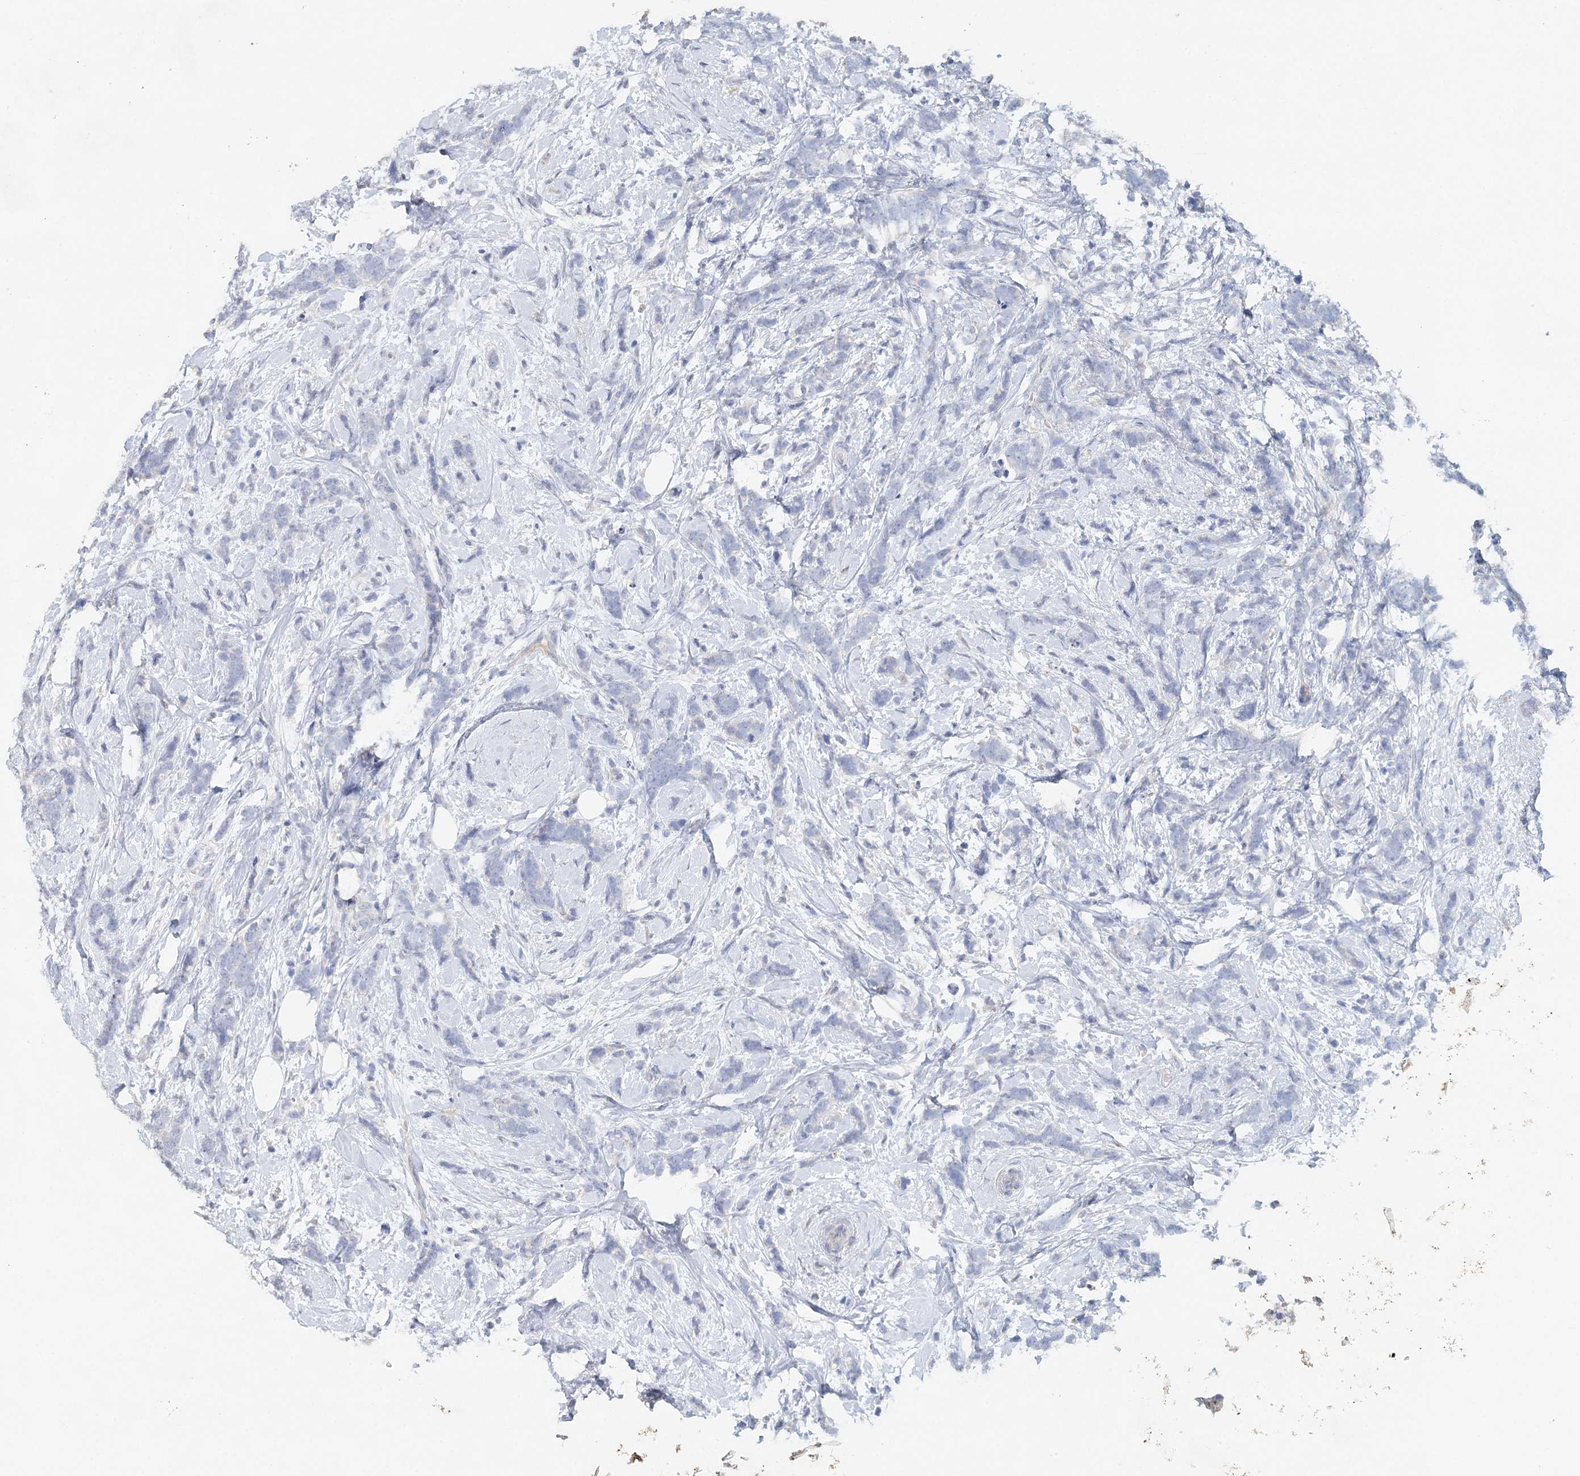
{"staining": {"intensity": "negative", "quantity": "none", "location": "none"}, "tissue": "breast cancer", "cell_type": "Tumor cells", "image_type": "cancer", "snomed": [{"axis": "morphology", "description": "Lobular carcinoma"}, {"axis": "topography", "description": "Breast"}], "caption": "Histopathology image shows no significant protein staining in tumor cells of lobular carcinoma (breast).", "gene": "MYL6B", "patient": {"sex": "female", "age": 58}}